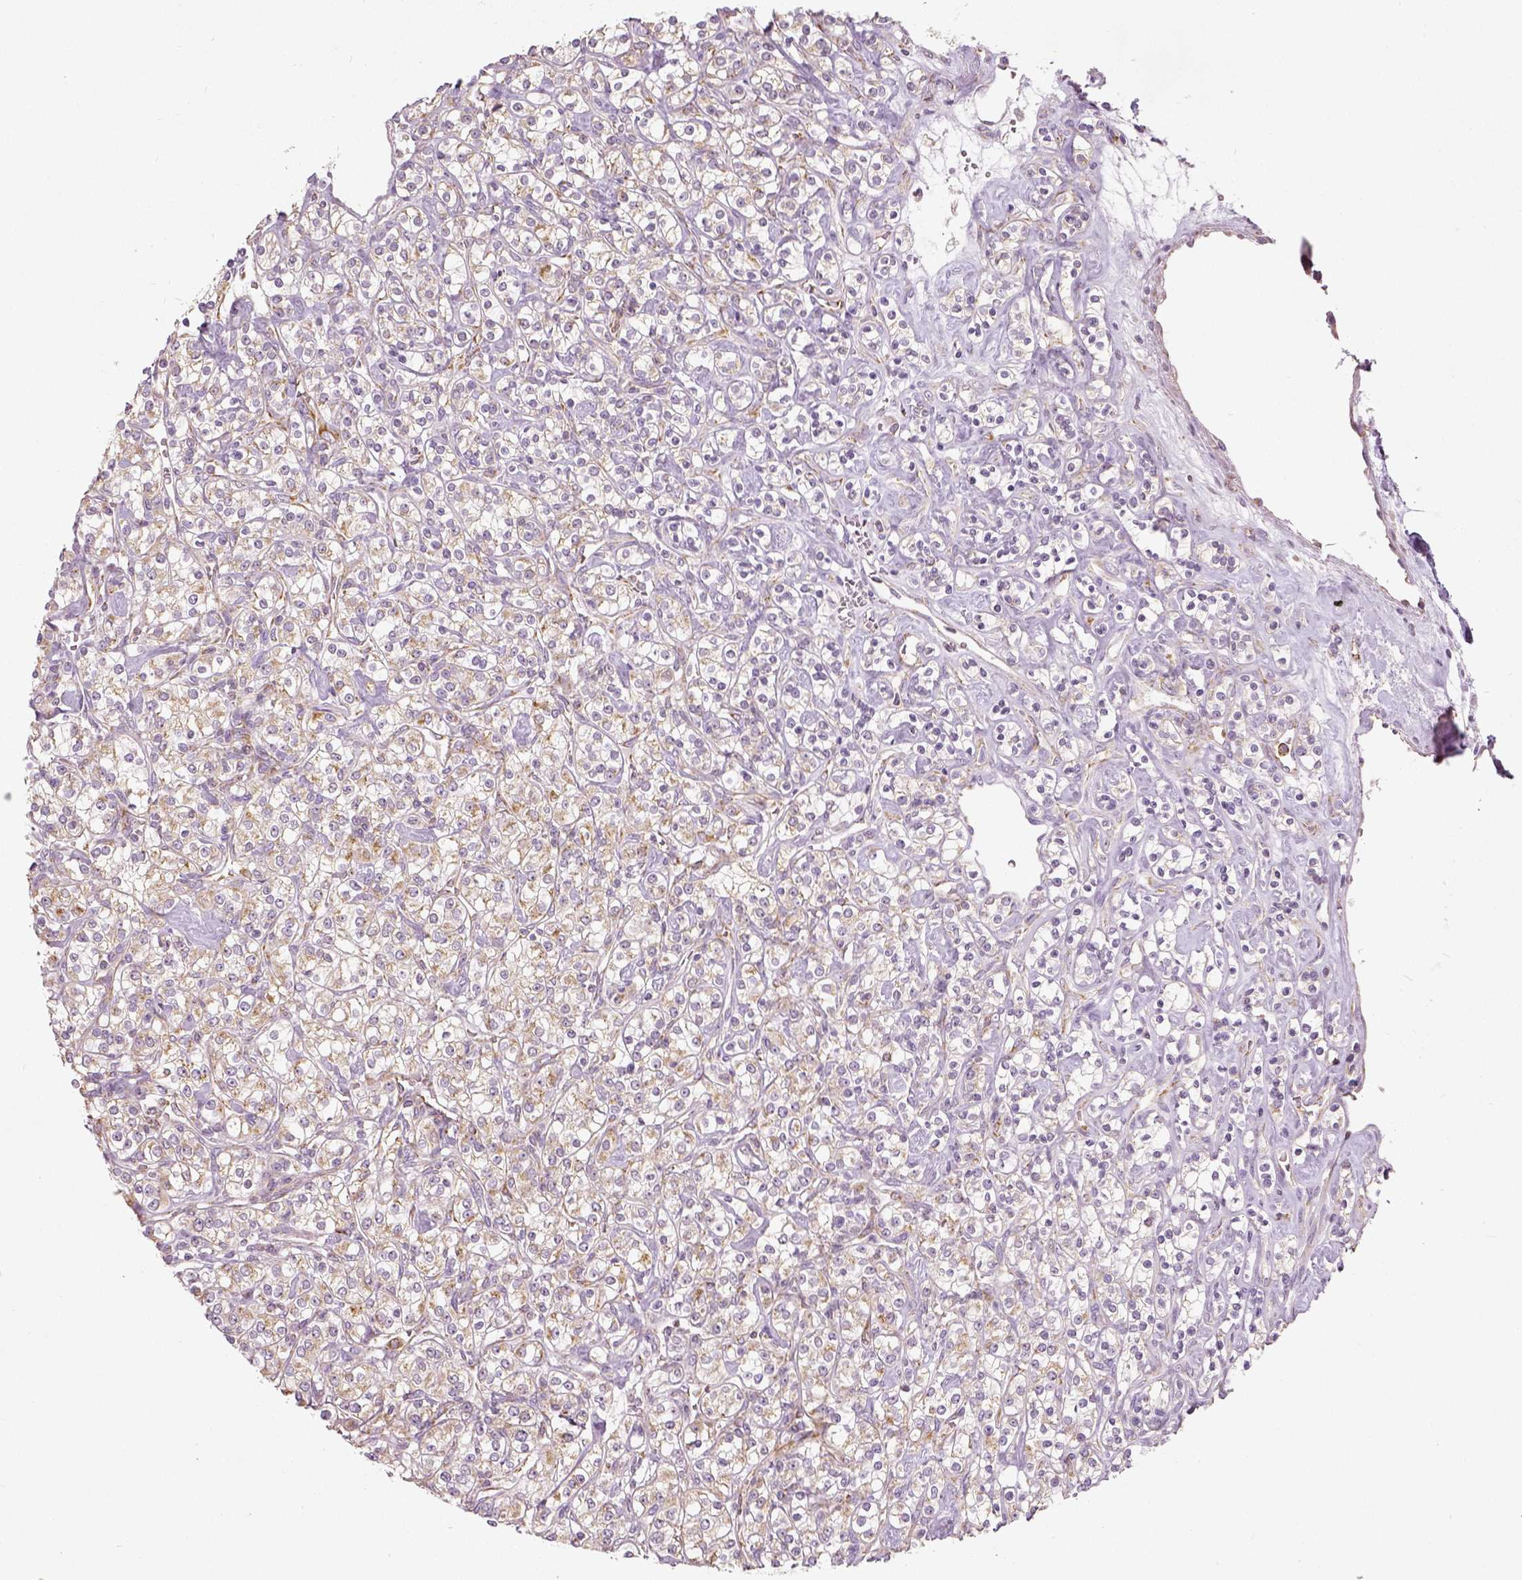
{"staining": {"intensity": "moderate", "quantity": "<25%", "location": "cytoplasmic/membranous"}, "tissue": "renal cancer", "cell_type": "Tumor cells", "image_type": "cancer", "snomed": [{"axis": "morphology", "description": "Adenocarcinoma, NOS"}, {"axis": "topography", "description": "Kidney"}], "caption": "Protein staining of renal cancer tissue demonstrates moderate cytoplasmic/membranous staining in about <25% of tumor cells.", "gene": "PGAM5", "patient": {"sex": "male", "age": 77}}